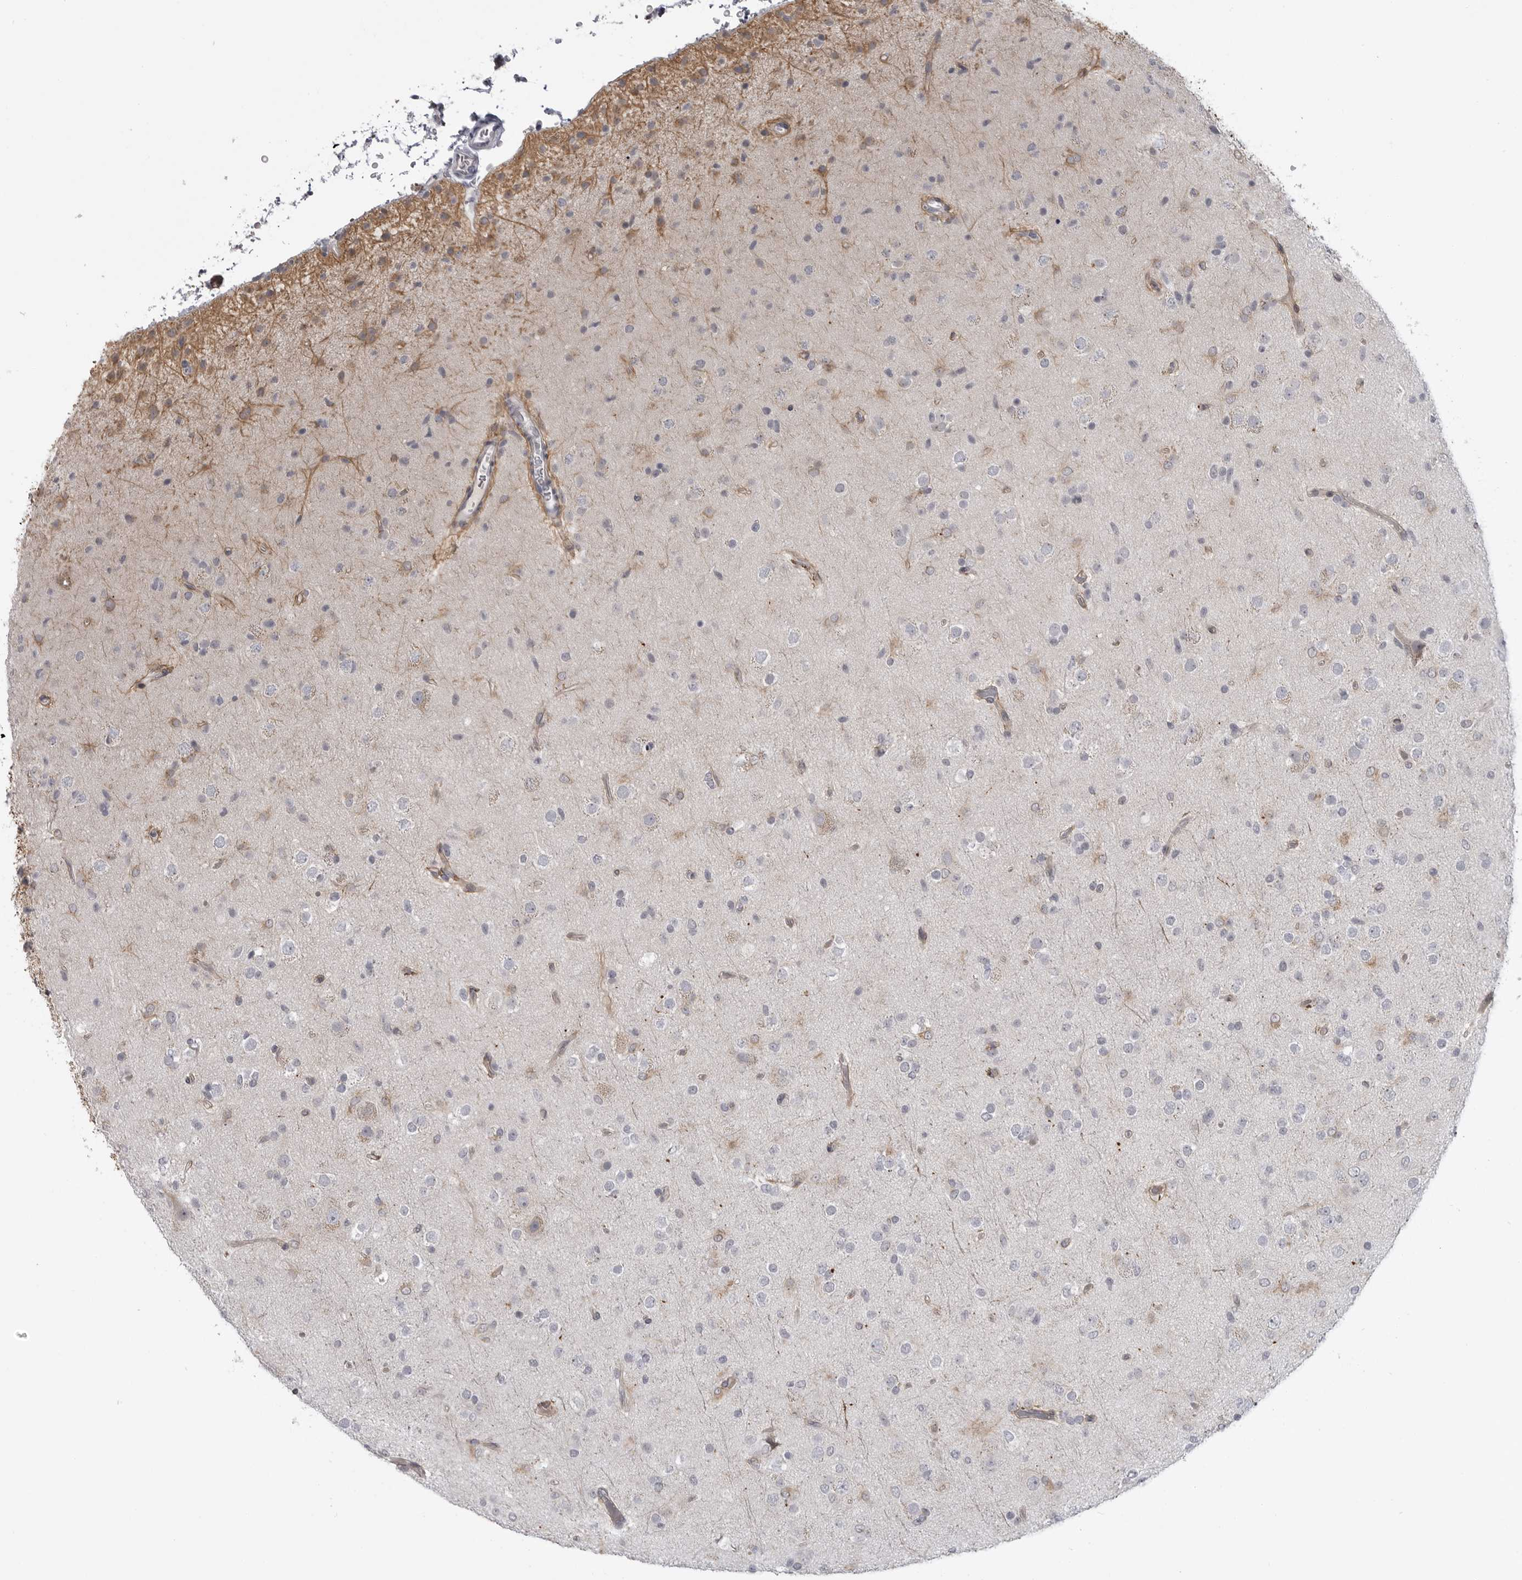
{"staining": {"intensity": "negative", "quantity": "none", "location": "none"}, "tissue": "glioma", "cell_type": "Tumor cells", "image_type": "cancer", "snomed": [{"axis": "morphology", "description": "Glioma, malignant, Low grade"}, {"axis": "topography", "description": "Brain"}], "caption": "Protein analysis of glioma shows no significant staining in tumor cells. Brightfield microscopy of immunohistochemistry stained with DAB (3,3'-diaminobenzidine) (brown) and hematoxylin (blue), captured at high magnification.", "gene": "LRRC45", "patient": {"sex": "male", "age": 65}}